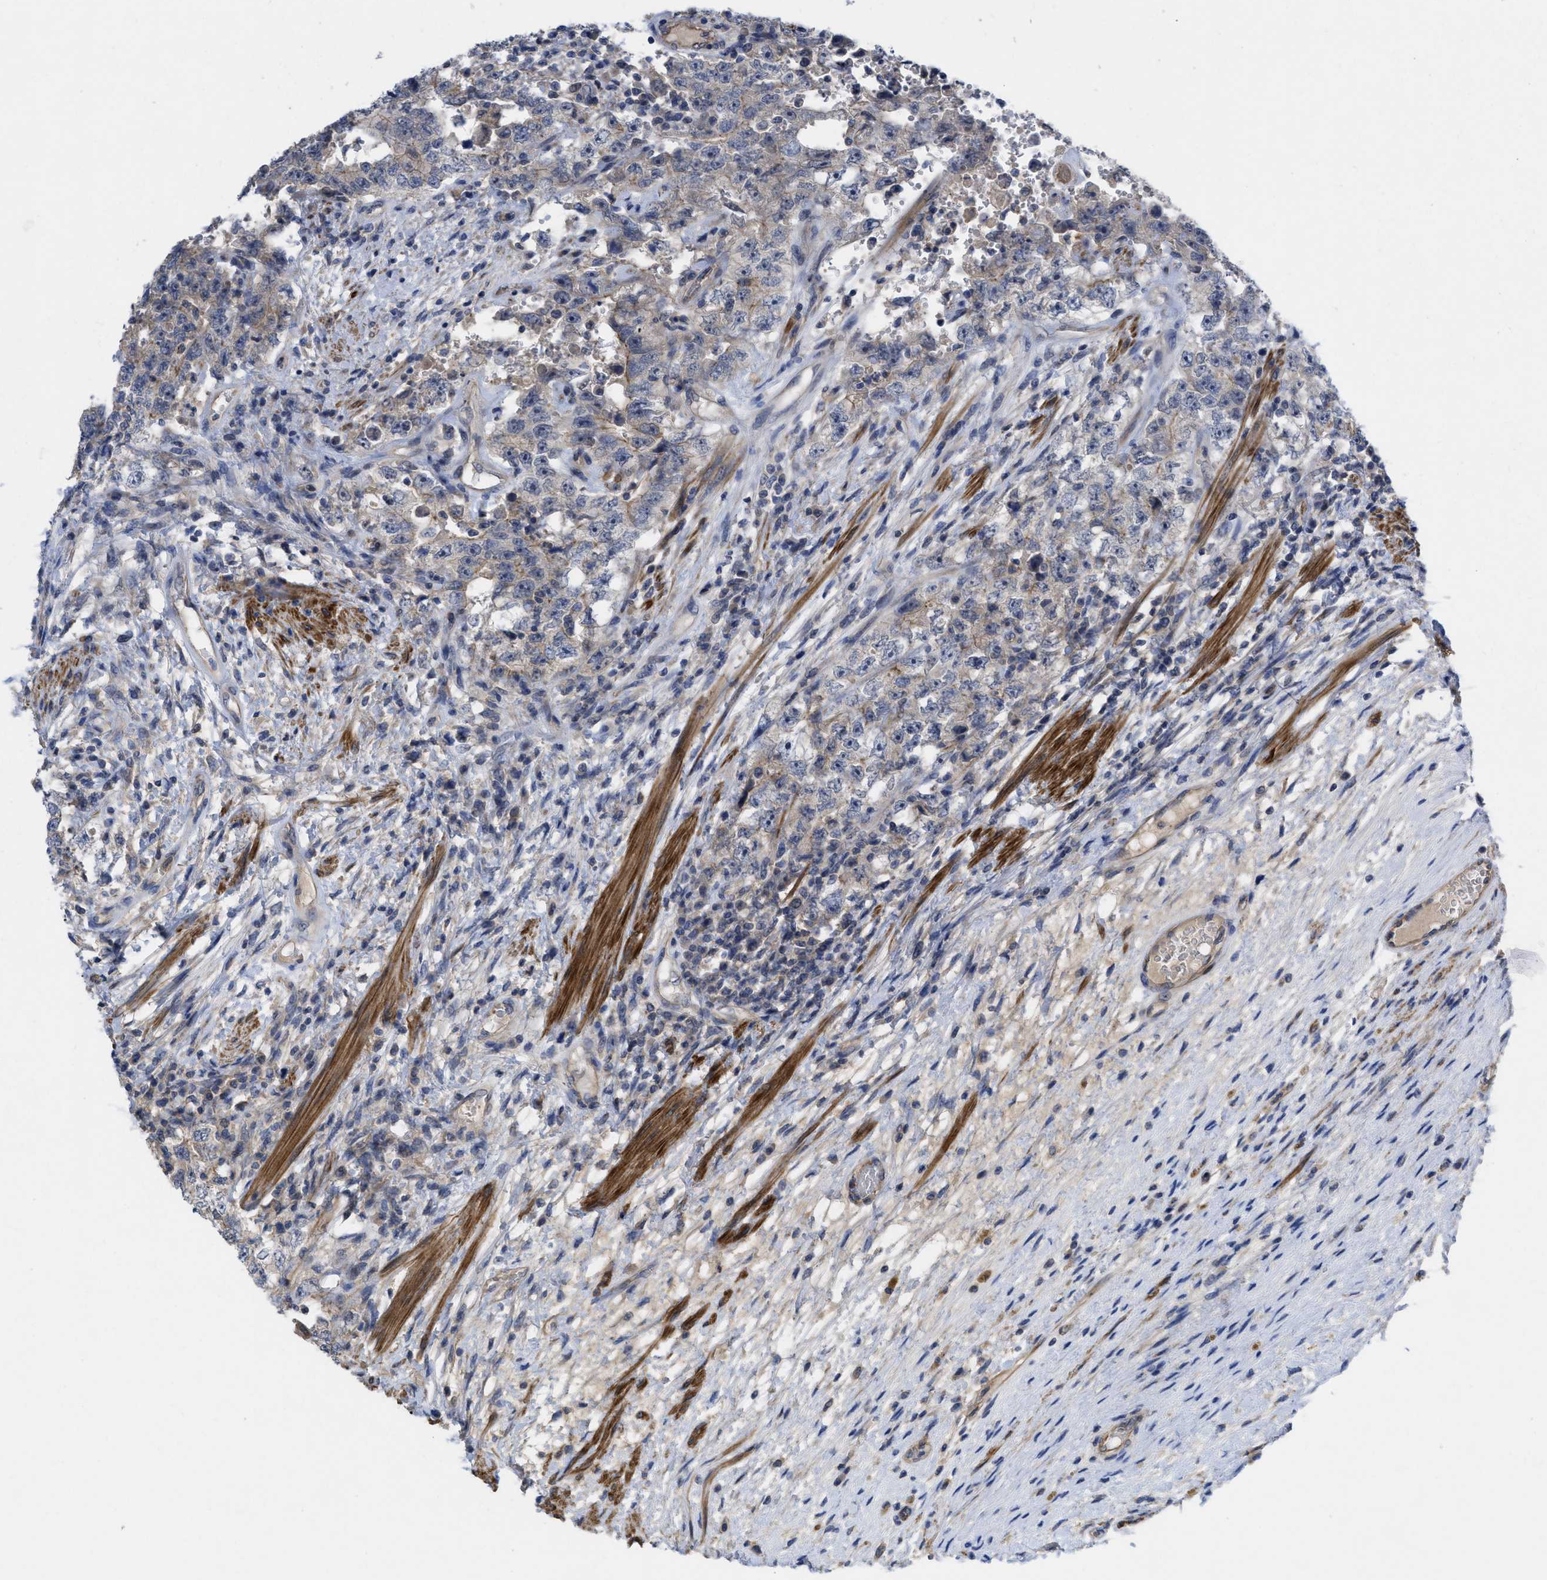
{"staining": {"intensity": "negative", "quantity": "none", "location": "none"}, "tissue": "testis cancer", "cell_type": "Tumor cells", "image_type": "cancer", "snomed": [{"axis": "morphology", "description": "Carcinoma, Embryonal, NOS"}, {"axis": "topography", "description": "Testis"}], "caption": "Histopathology image shows no protein expression in tumor cells of testis embryonal carcinoma tissue.", "gene": "ARHGEF26", "patient": {"sex": "male", "age": 26}}